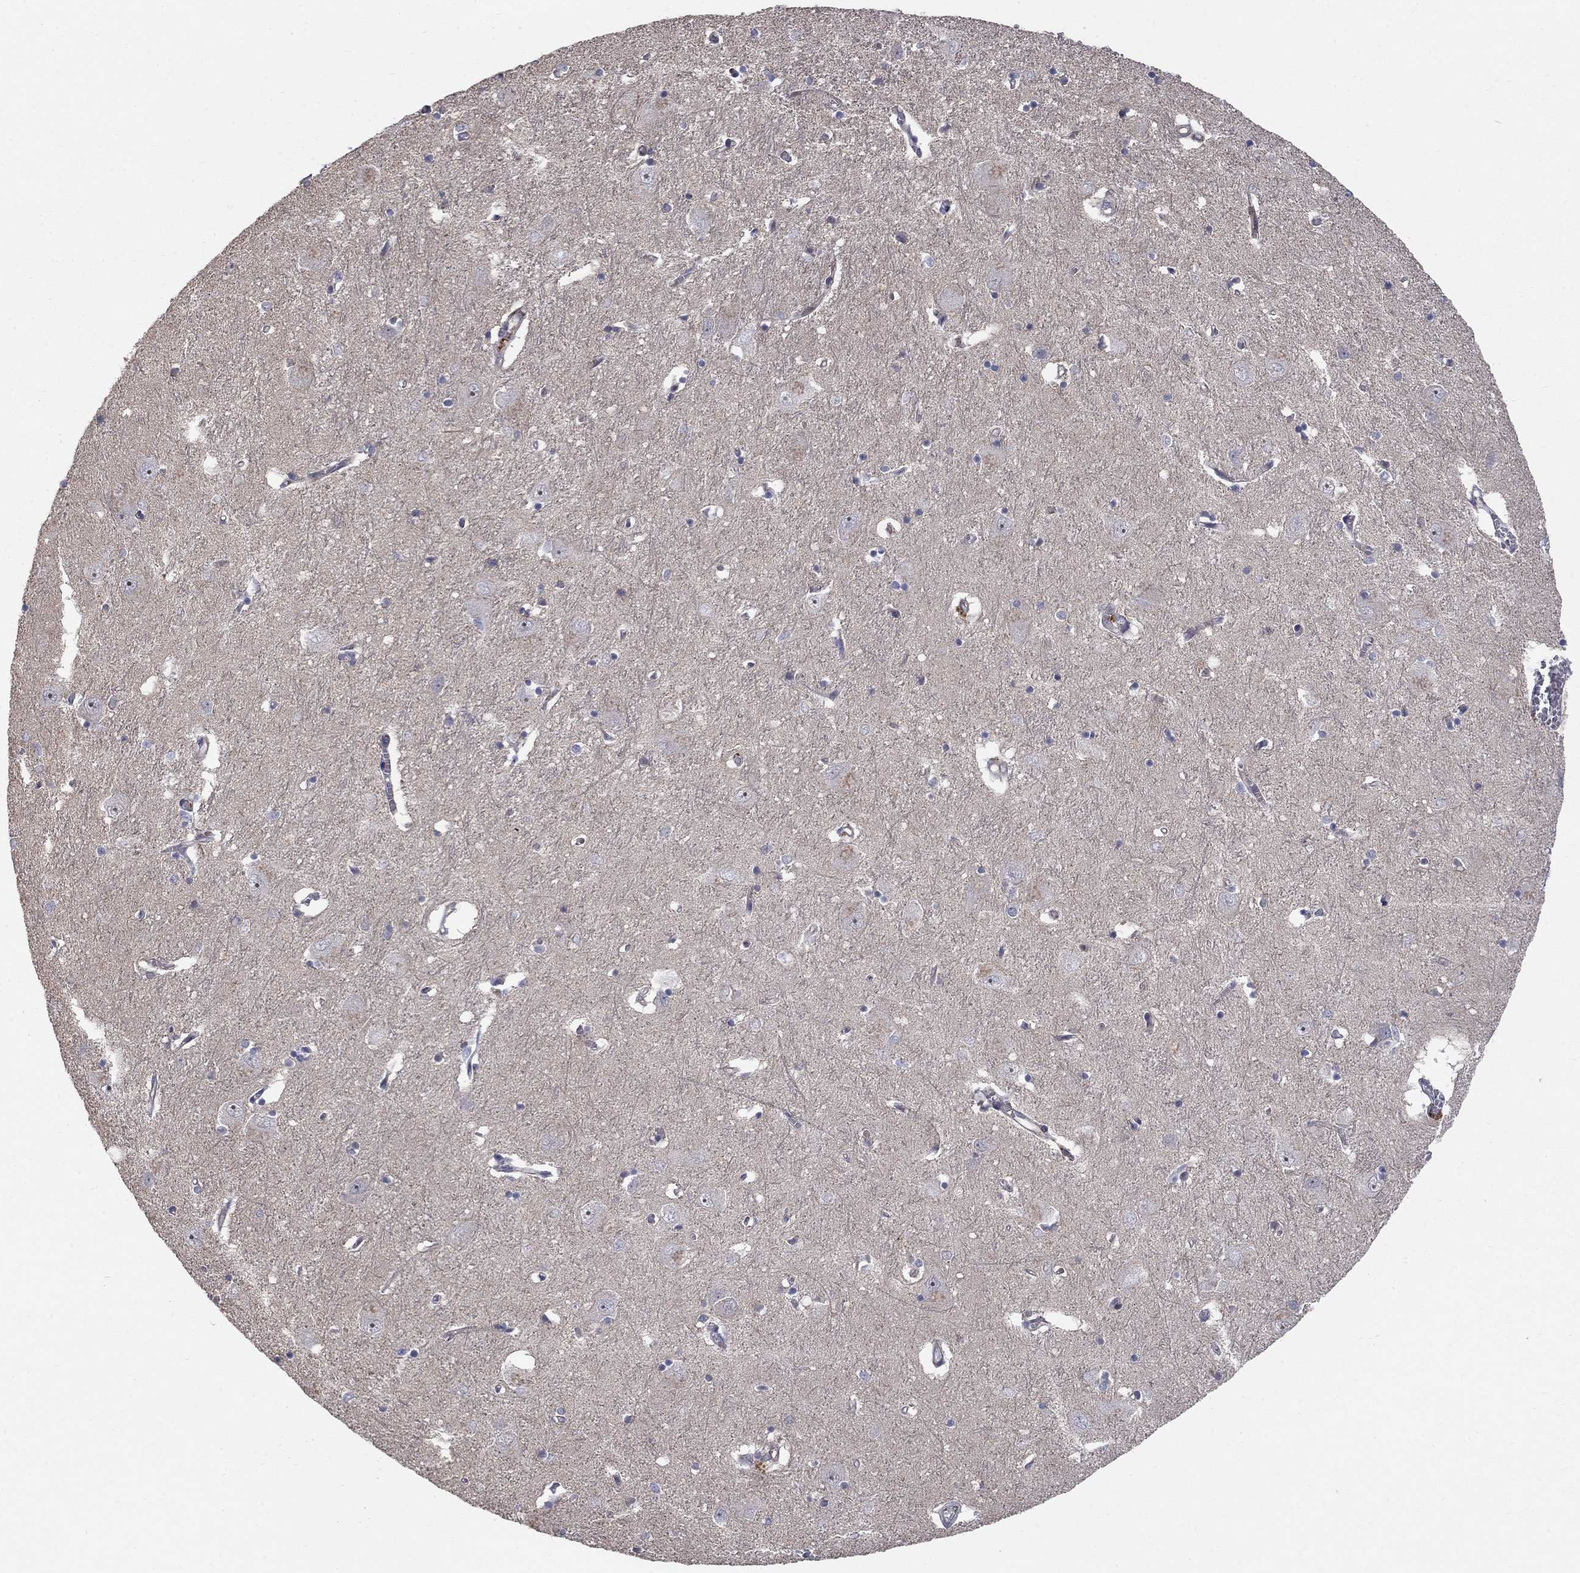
{"staining": {"intensity": "negative", "quantity": "none", "location": "none"}, "tissue": "caudate", "cell_type": "Glial cells", "image_type": "normal", "snomed": [{"axis": "morphology", "description": "Normal tissue, NOS"}, {"axis": "topography", "description": "Lateral ventricle wall"}], "caption": "This is a image of immunohistochemistry staining of benign caudate, which shows no expression in glial cells.", "gene": "MSRA", "patient": {"sex": "male", "age": 54}}